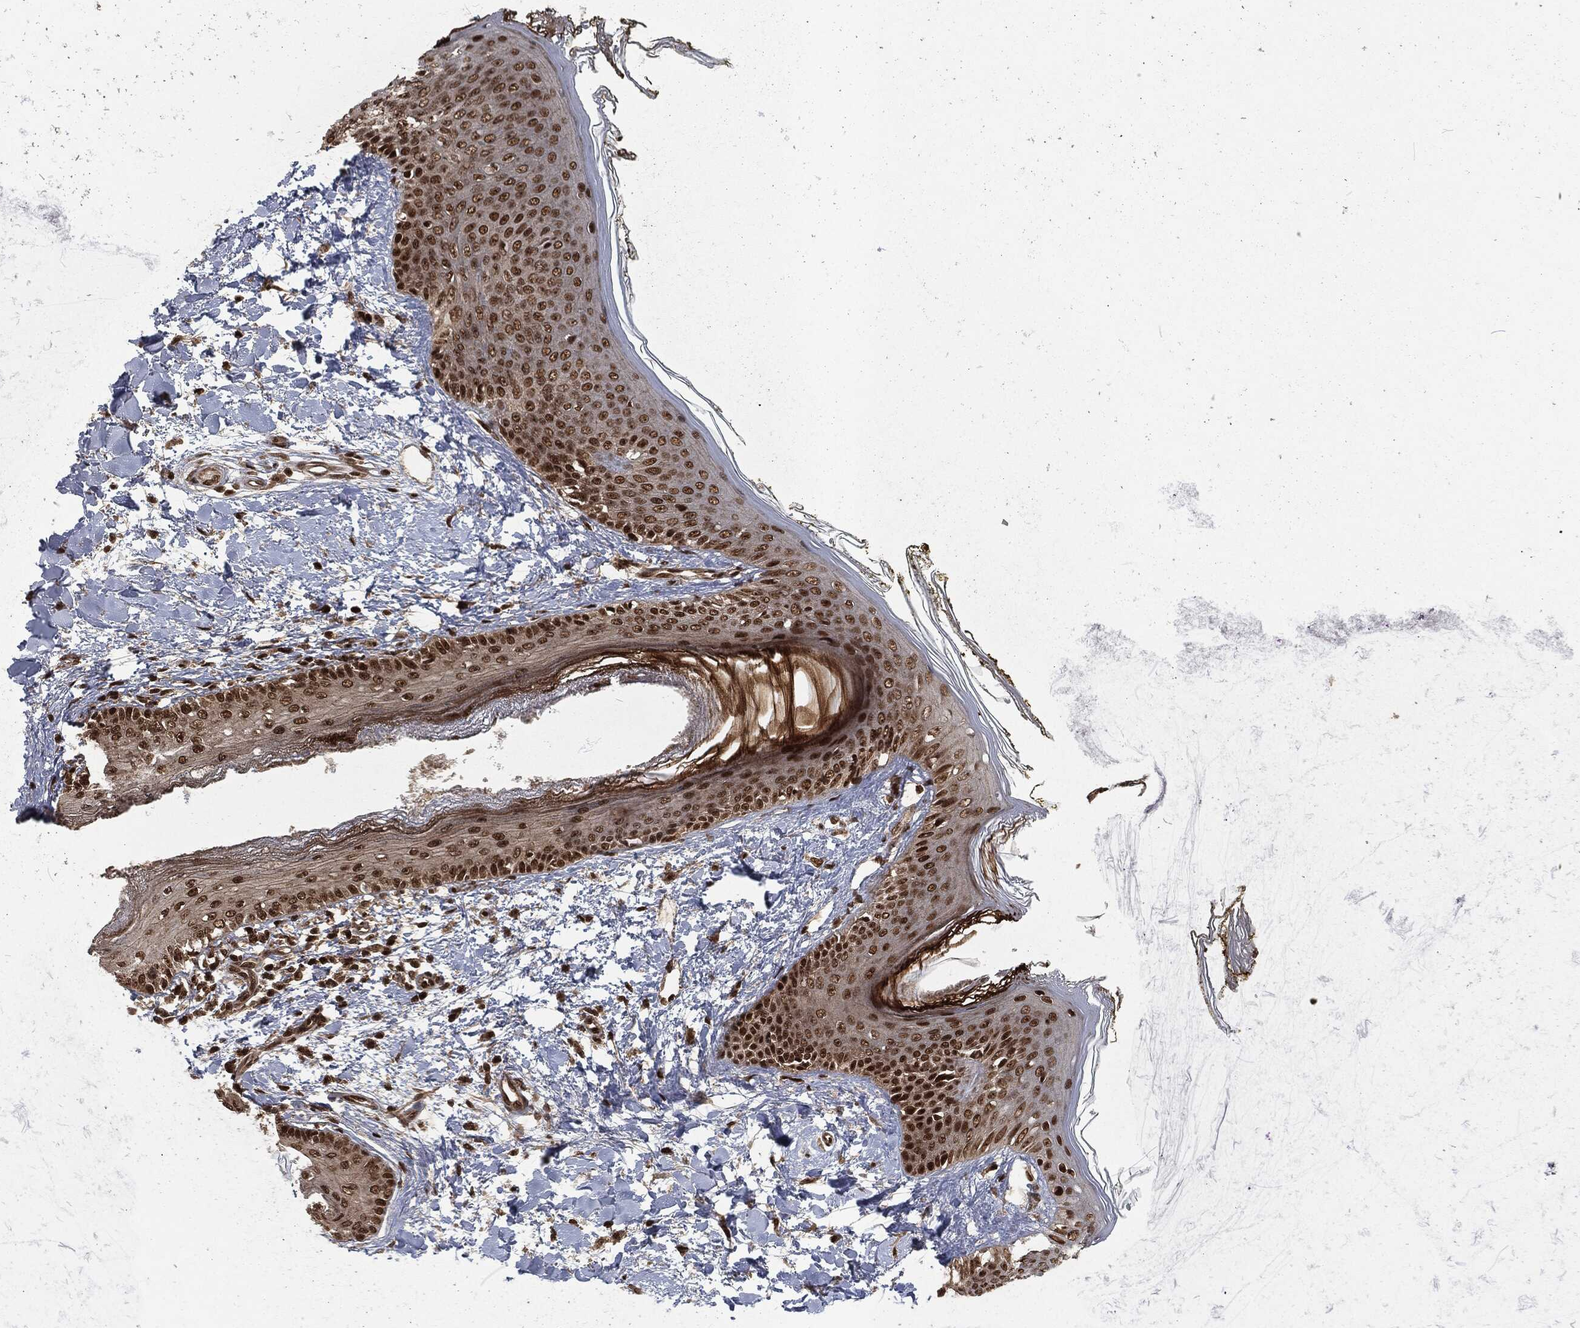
{"staining": {"intensity": "strong", "quantity": ">75%", "location": "nuclear"}, "tissue": "skin", "cell_type": "Fibroblasts", "image_type": "normal", "snomed": [{"axis": "morphology", "description": "Normal tissue, NOS"}, {"axis": "morphology", "description": "Malignant melanoma, NOS"}, {"axis": "topography", "description": "Skin"}], "caption": "Skin stained with a brown dye reveals strong nuclear positive positivity in approximately >75% of fibroblasts.", "gene": "NGRN", "patient": {"sex": "female", "age": 34}}